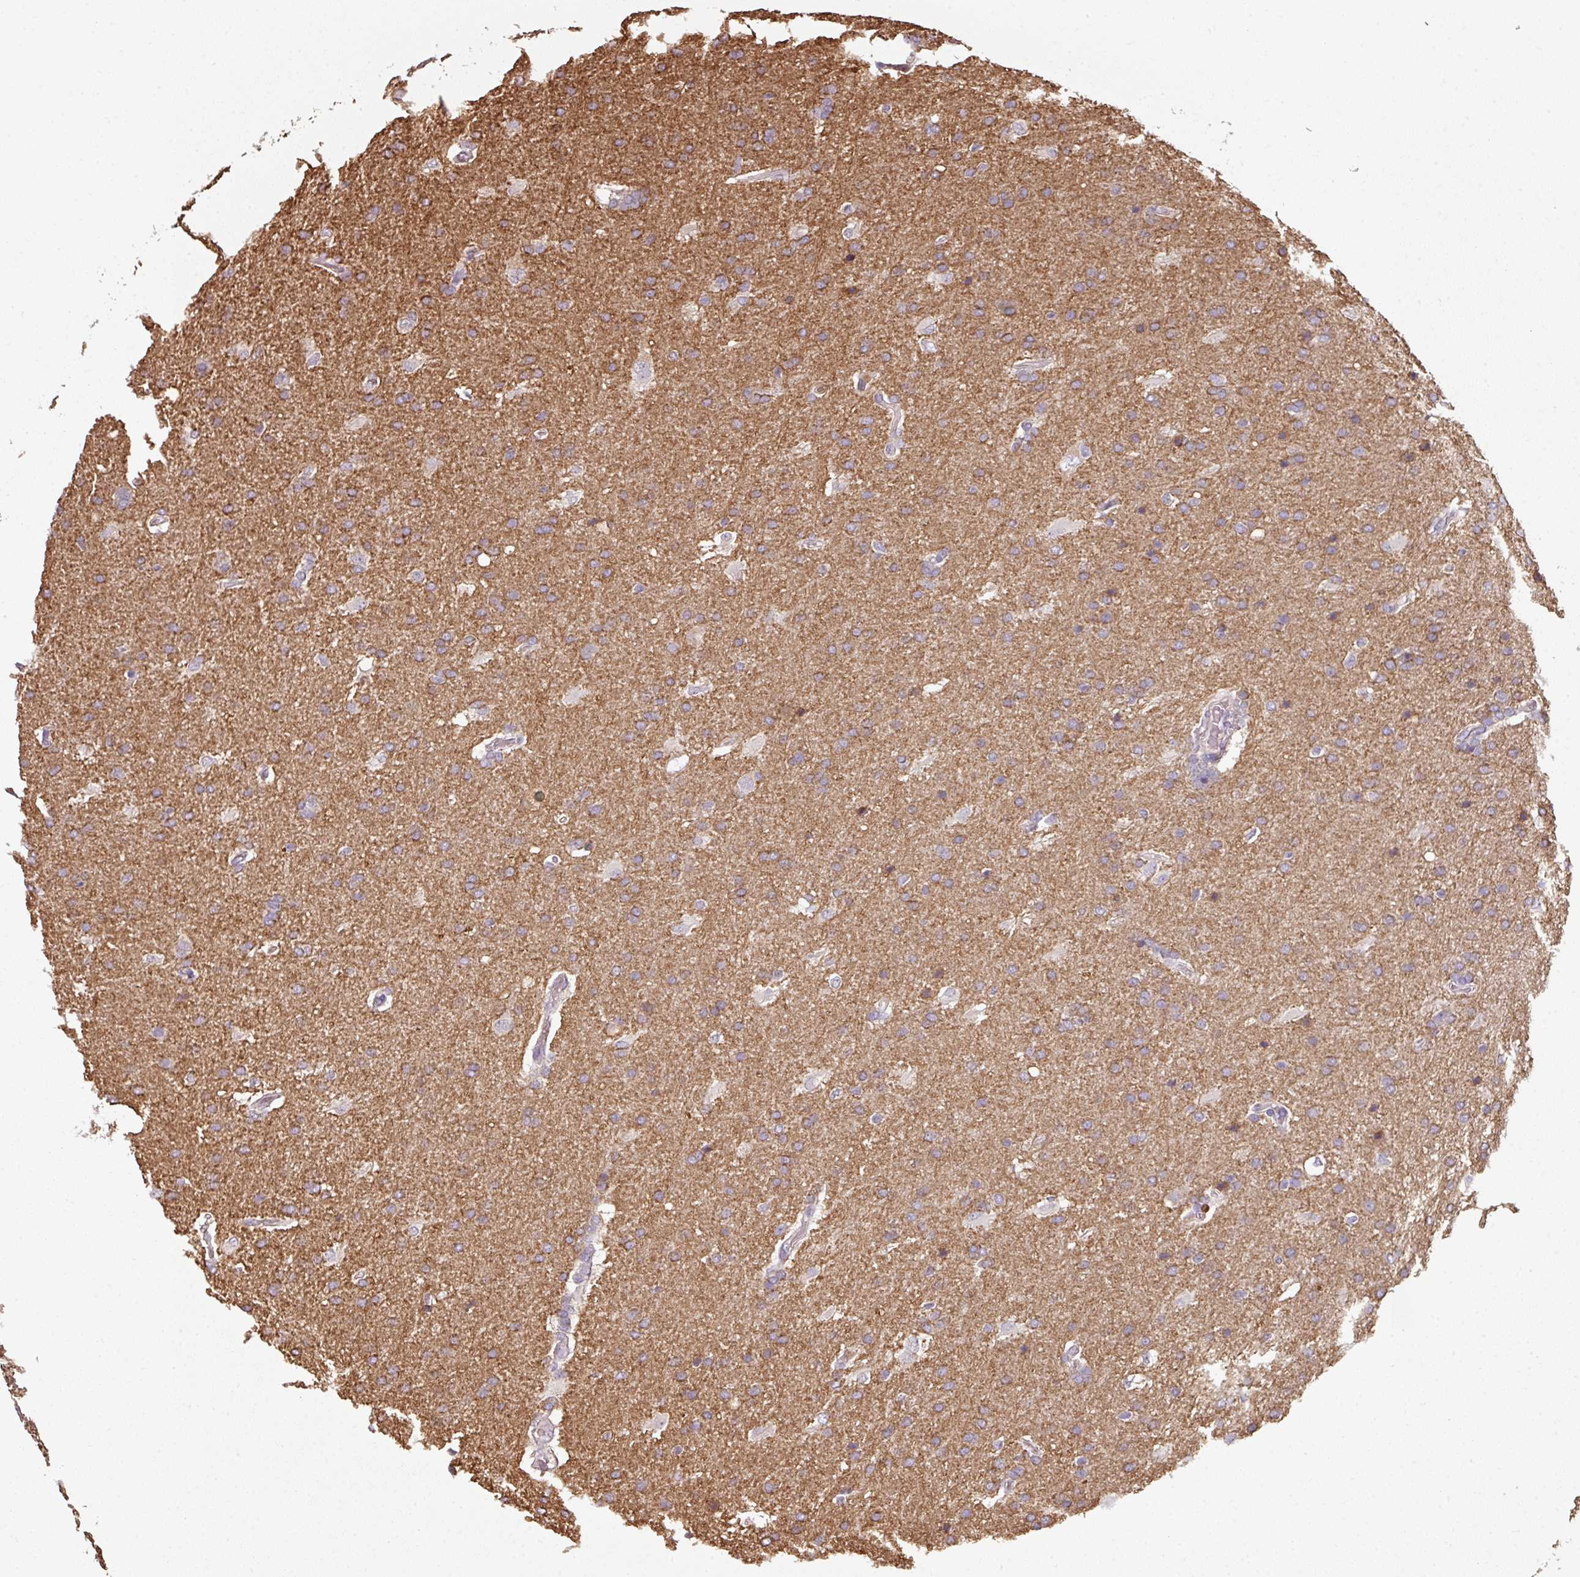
{"staining": {"intensity": "negative", "quantity": "none", "location": "none"}, "tissue": "glioma", "cell_type": "Tumor cells", "image_type": "cancer", "snomed": [{"axis": "morphology", "description": "Glioma, malignant, High grade"}, {"axis": "topography", "description": "Brain"}], "caption": "Tumor cells are negative for brown protein staining in malignant glioma (high-grade).", "gene": "OLFML2B", "patient": {"sex": "male", "age": 56}}